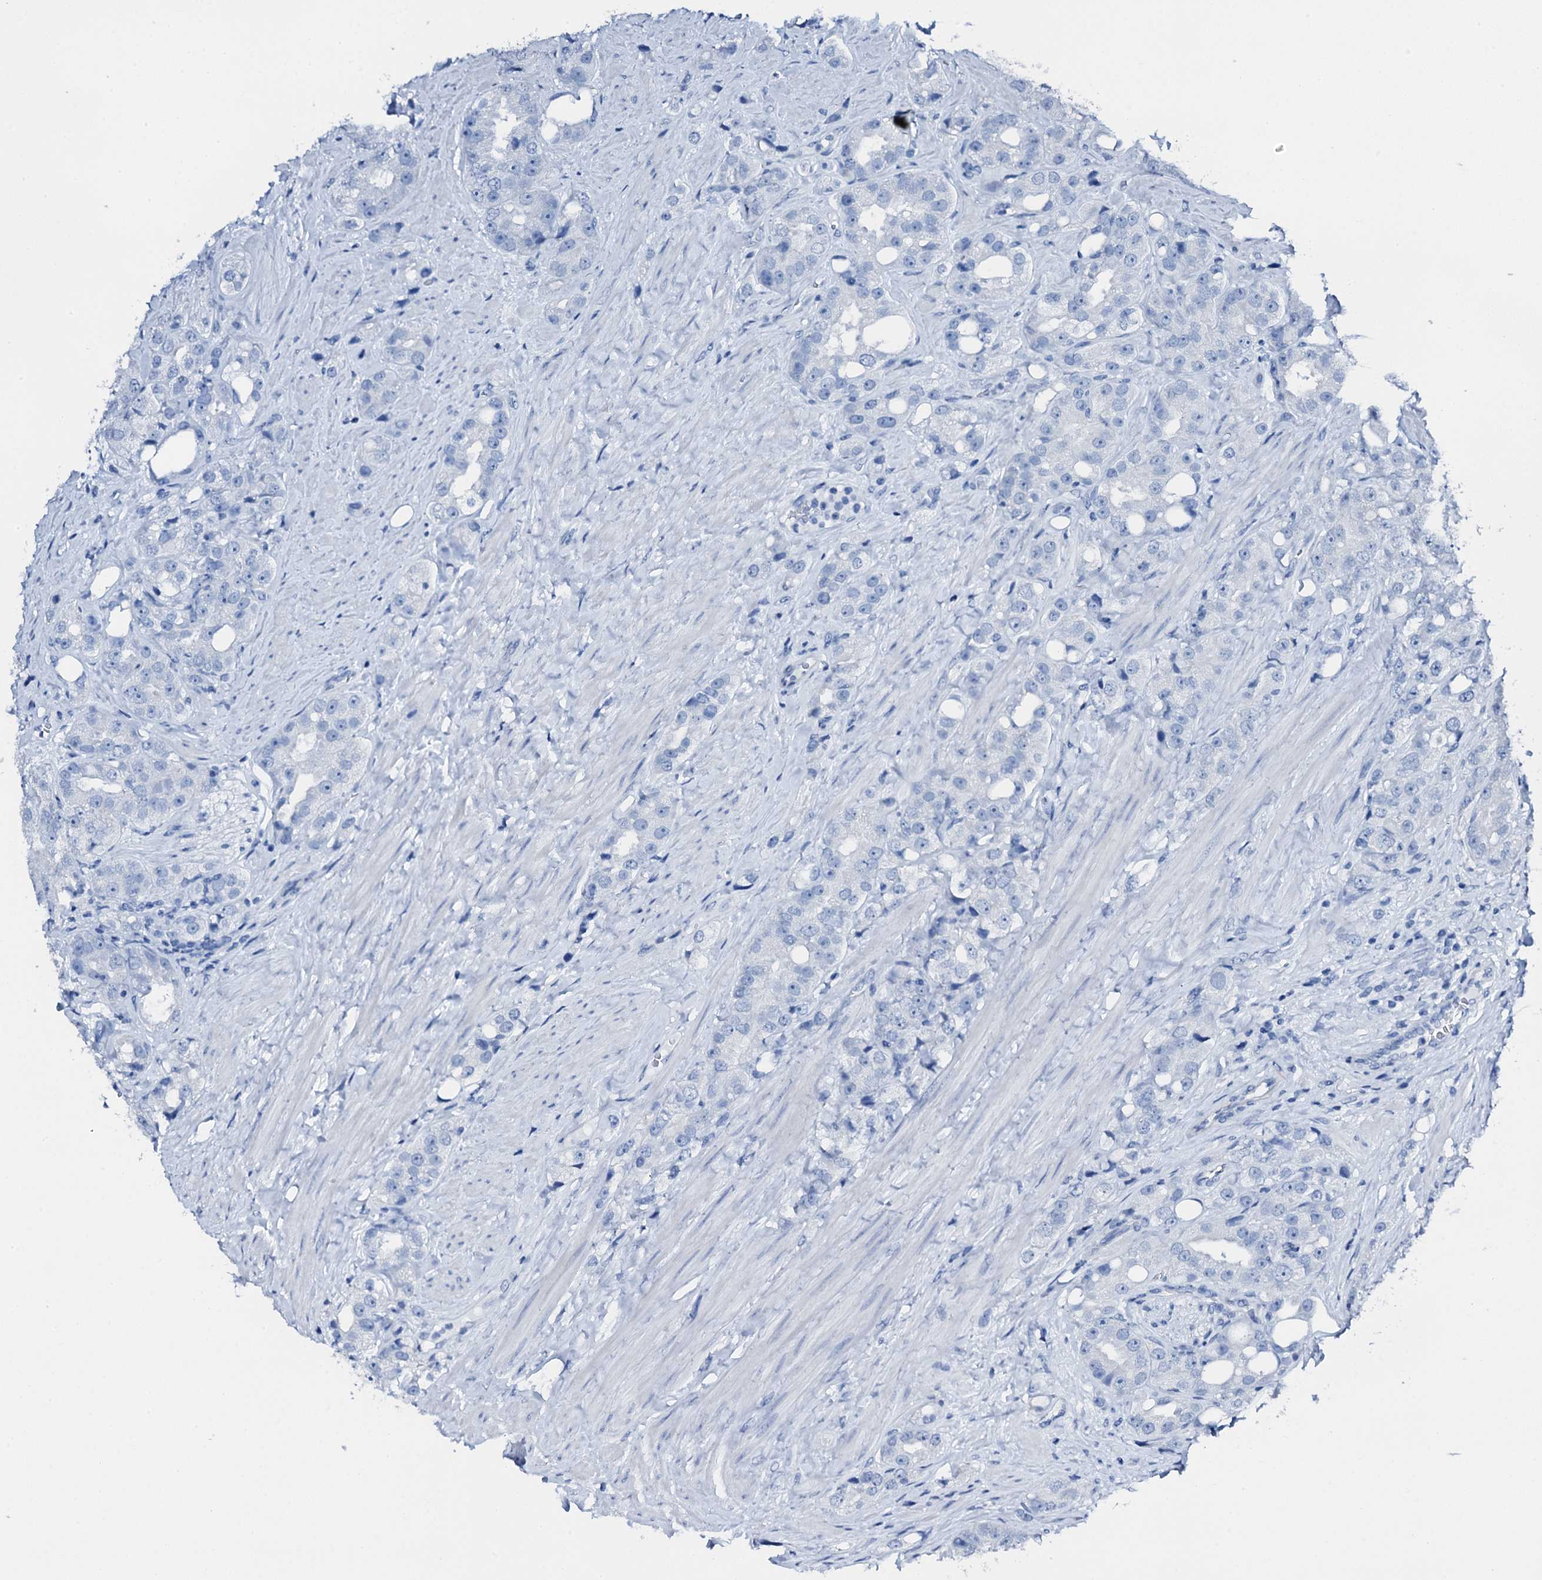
{"staining": {"intensity": "negative", "quantity": "none", "location": "none"}, "tissue": "prostate cancer", "cell_type": "Tumor cells", "image_type": "cancer", "snomed": [{"axis": "morphology", "description": "Adenocarcinoma, NOS"}, {"axis": "topography", "description": "Prostate"}], "caption": "IHC photomicrograph of adenocarcinoma (prostate) stained for a protein (brown), which displays no expression in tumor cells. (DAB immunohistochemistry visualized using brightfield microscopy, high magnification).", "gene": "PTH", "patient": {"sex": "male", "age": 79}}